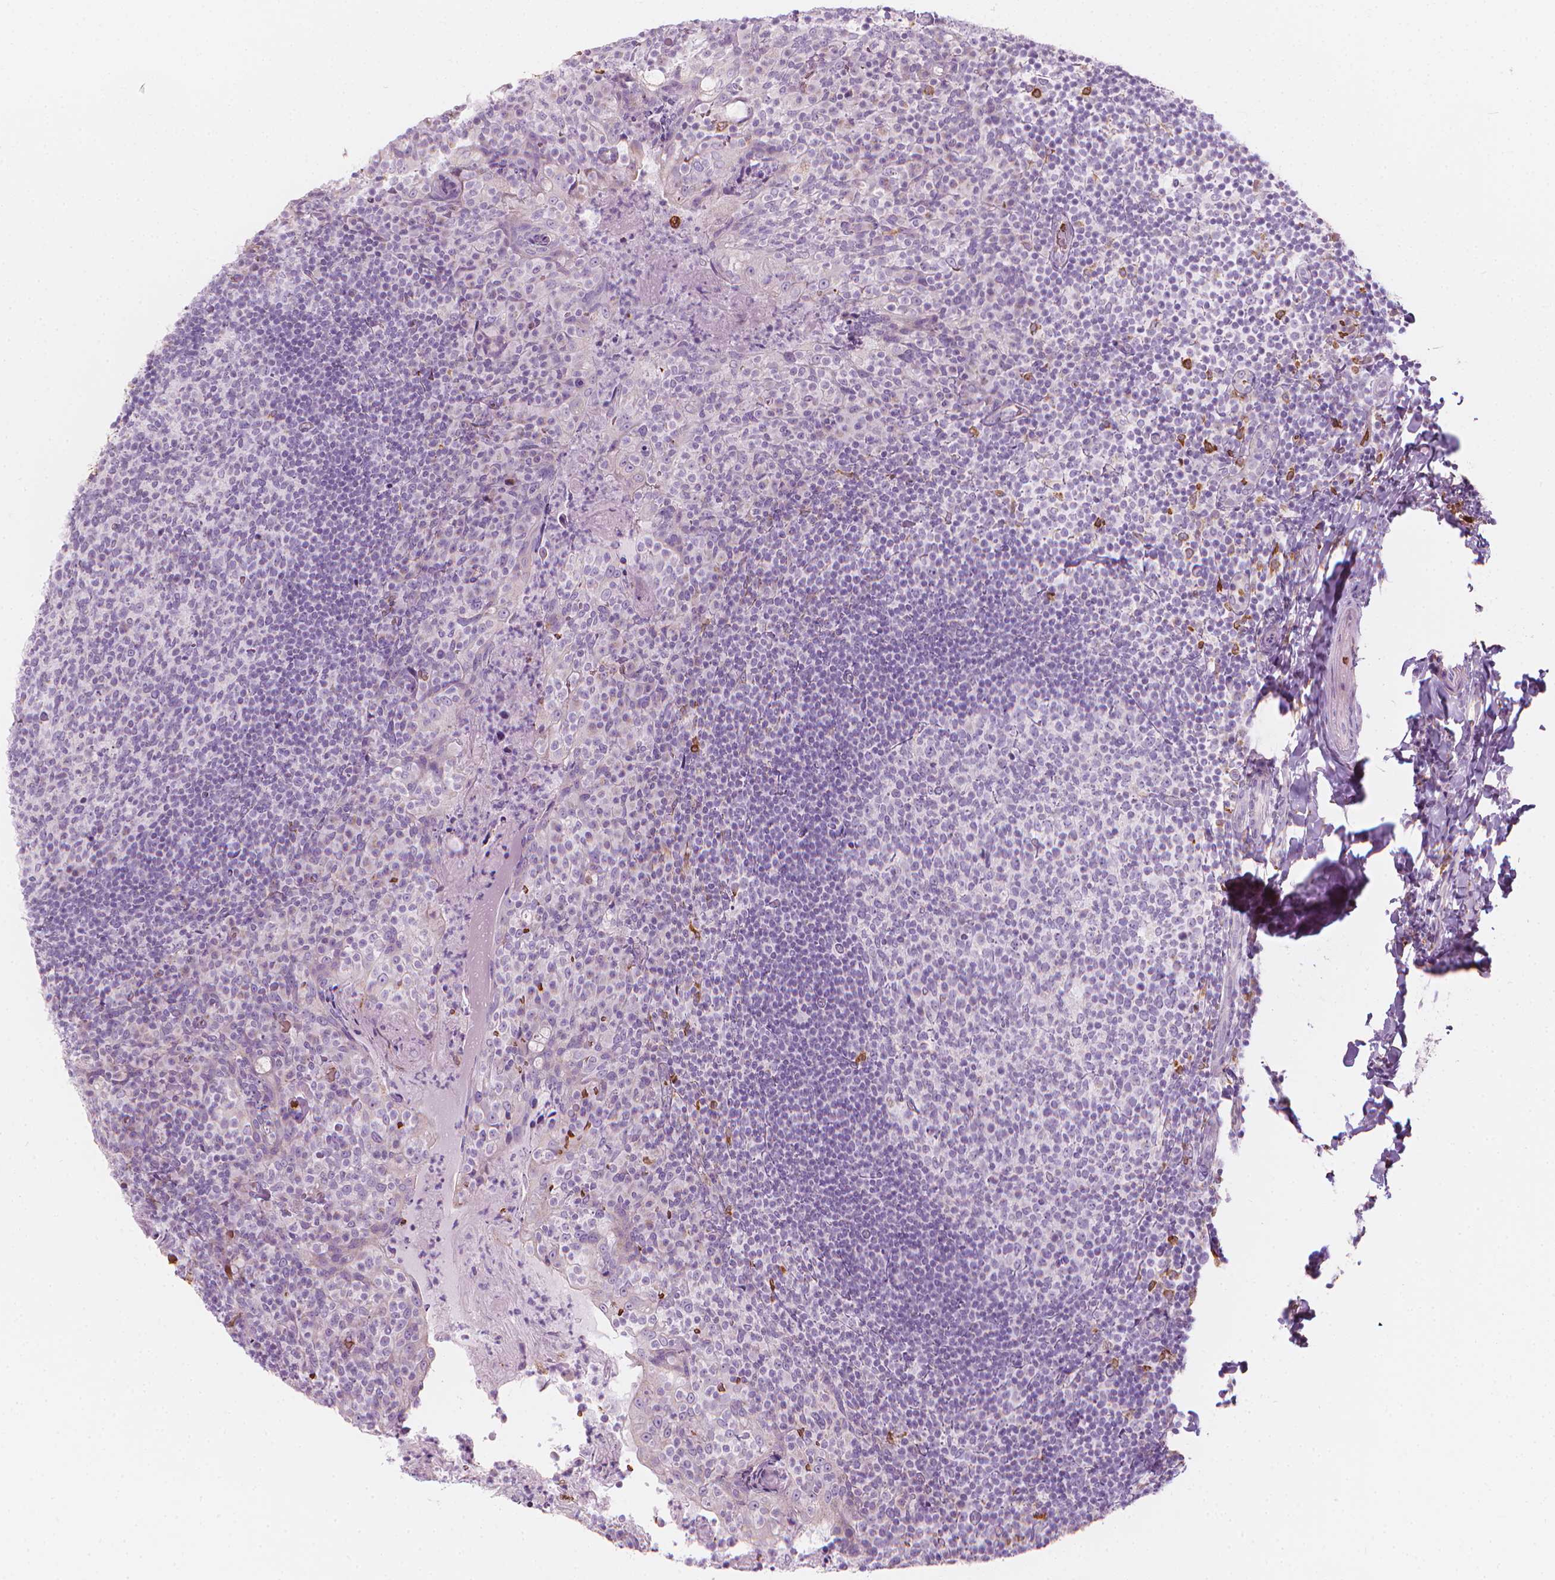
{"staining": {"intensity": "negative", "quantity": "none", "location": "none"}, "tissue": "tonsil", "cell_type": "Germinal center cells", "image_type": "normal", "snomed": [{"axis": "morphology", "description": "Normal tissue, NOS"}, {"axis": "topography", "description": "Tonsil"}], "caption": "Immunohistochemistry (IHC) histopathology image of normal tonsil stained for a protein (brown), which demonstrates no positivity in germinal center cells.", "gene": "CES1", "patient": {"sex": "female", "age": 10}}